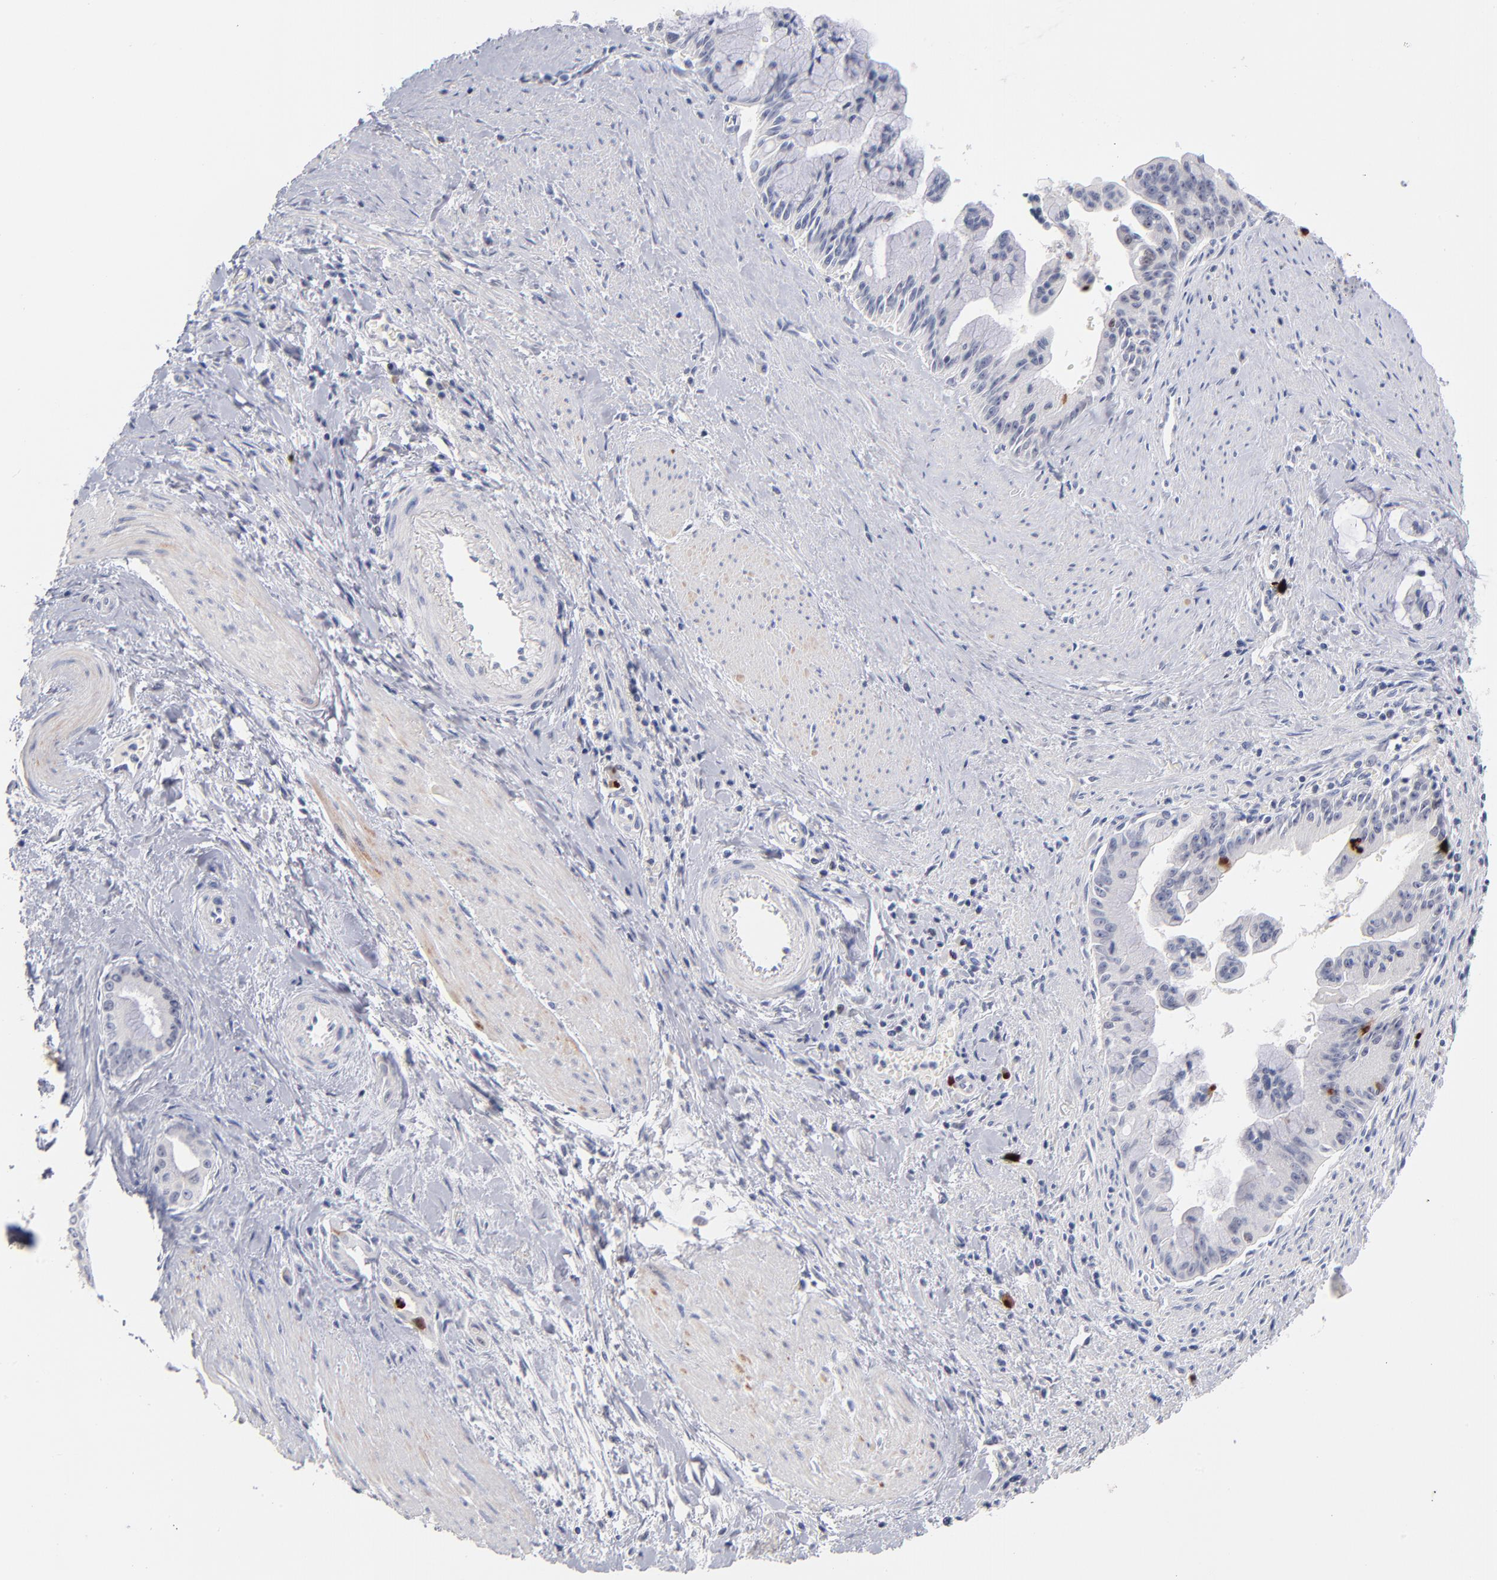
{"staining": {"intensity": "moderate", "quantity": "<25%", "location": "nuclear"}, "tissue": "pancreatic cancer", "cell_type": "Tumor cells", "image_type": "cancer", "snomed": [{"axis": "morphology", "description": "Adenocarcinoma, NOS"}, {"axis": "topography", "description": "Pancreas"}], "caption": "Immunohistochemical staining of human adenocarcinoma (pancreatic) displays low levels of moderate nuclear expression in approximately <25% of tumor cells. The staining is performed using DAB (3,3'-diaminobenzidine) brown chromogen to label protein expression. The nuclei are counter-stained blue using hematoxylin.", "gene": "PARP1", "patient": {"sex": "male", "age": 59}}